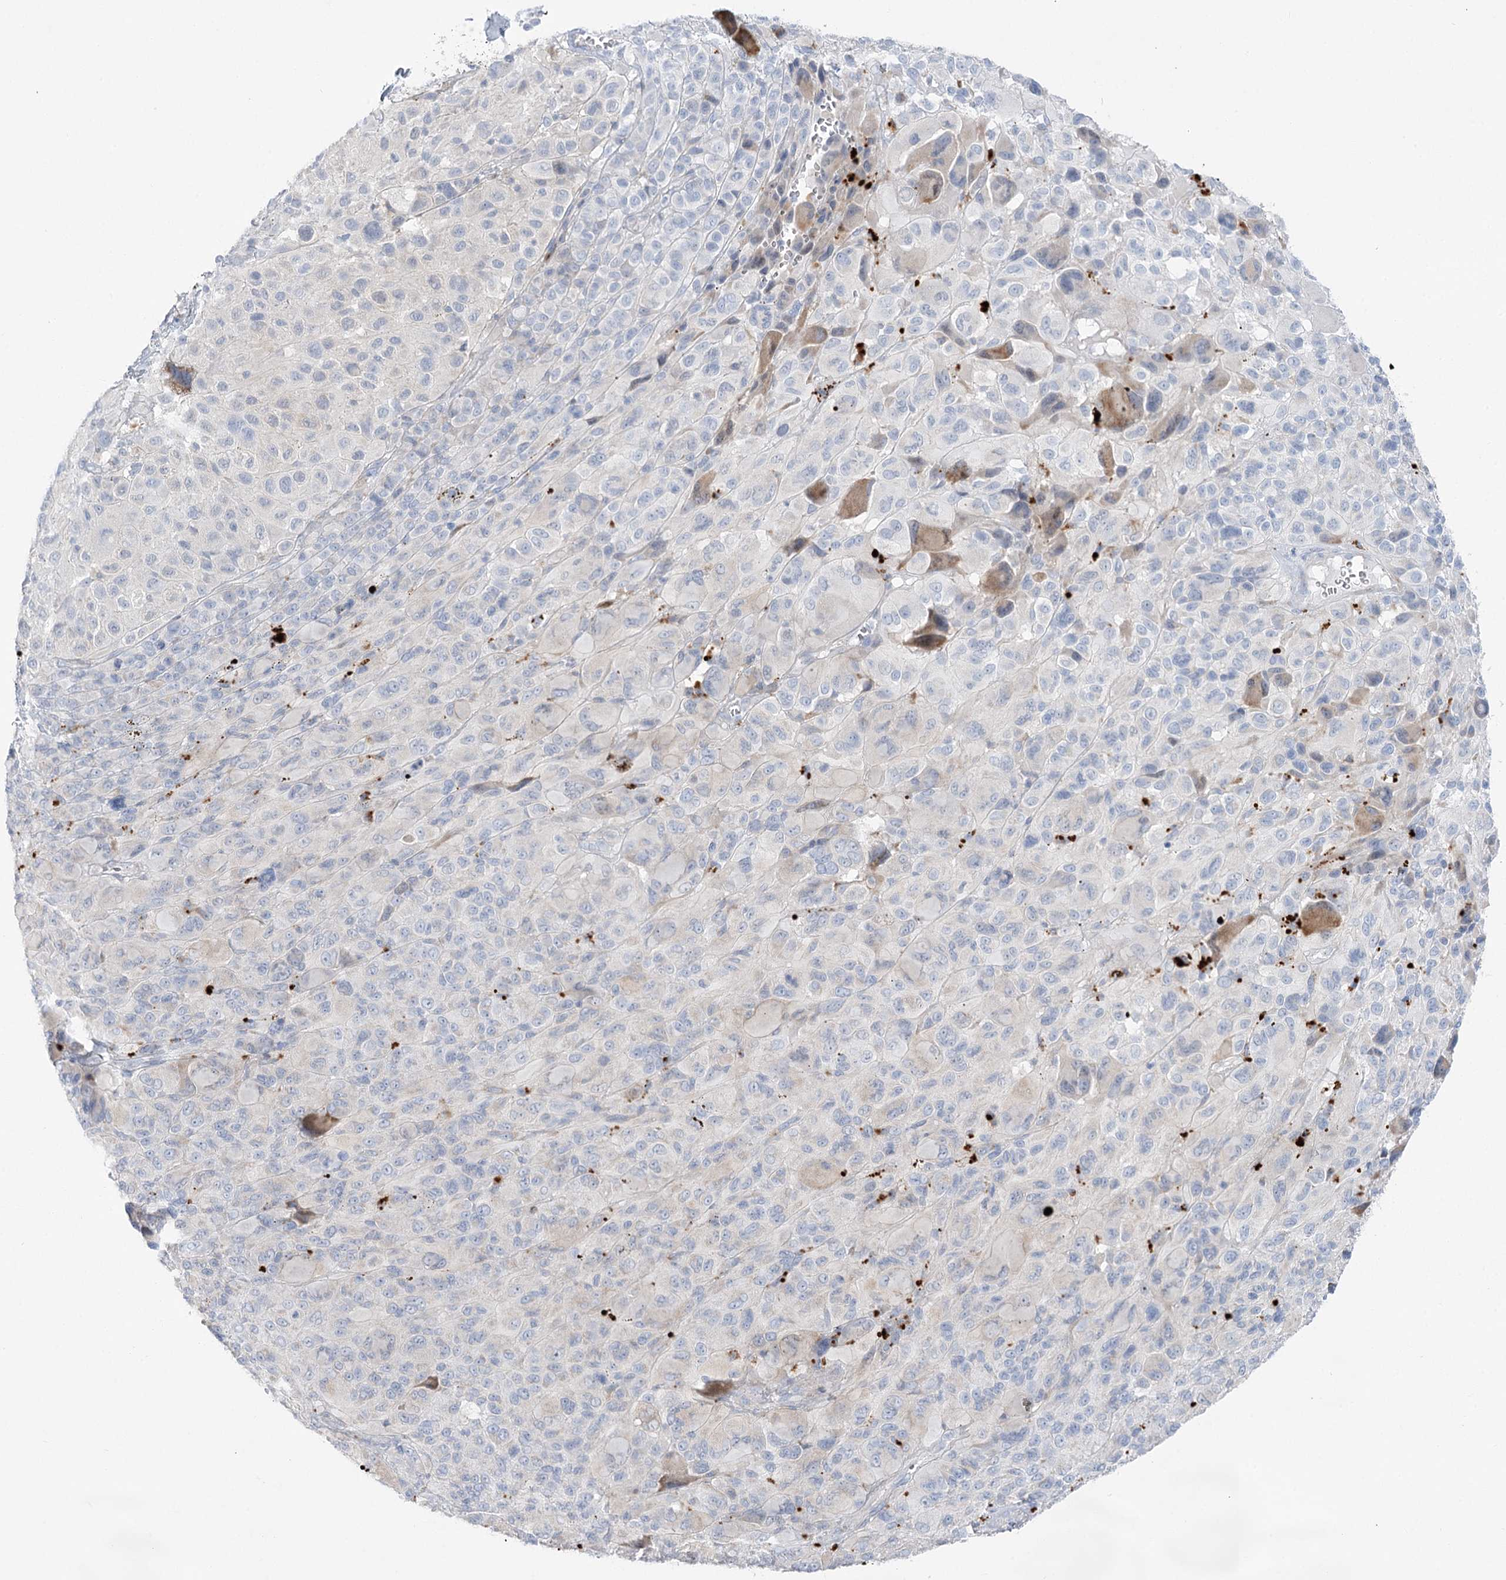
{"staining": {"intensity": "negative", "quantity": "none", "location": "none"}, "tissue": "melanoma", "cell_type": "Tumor cells", "image_type": "cancer", "snomed": [{"axis": "morphology", "description": "Malignant melanoma, NOS"}, {"axis": "topography", "description": "Skin of trunk"}], "caption": "Immunohistochemistry (IHC) histopathology image of neoplastic tissue: malignant melanoma stained with DAB (3,3'-diaminobenzidine) exhibits no significant protein expression in tumor cells. (Brightfield microscopy of DAB (3,3'-diaminobenzidine) immunohistochemistry (IHC) at high magnification).", "gene": "SIAE", "patient": {"sex": "male", "age": 71}}